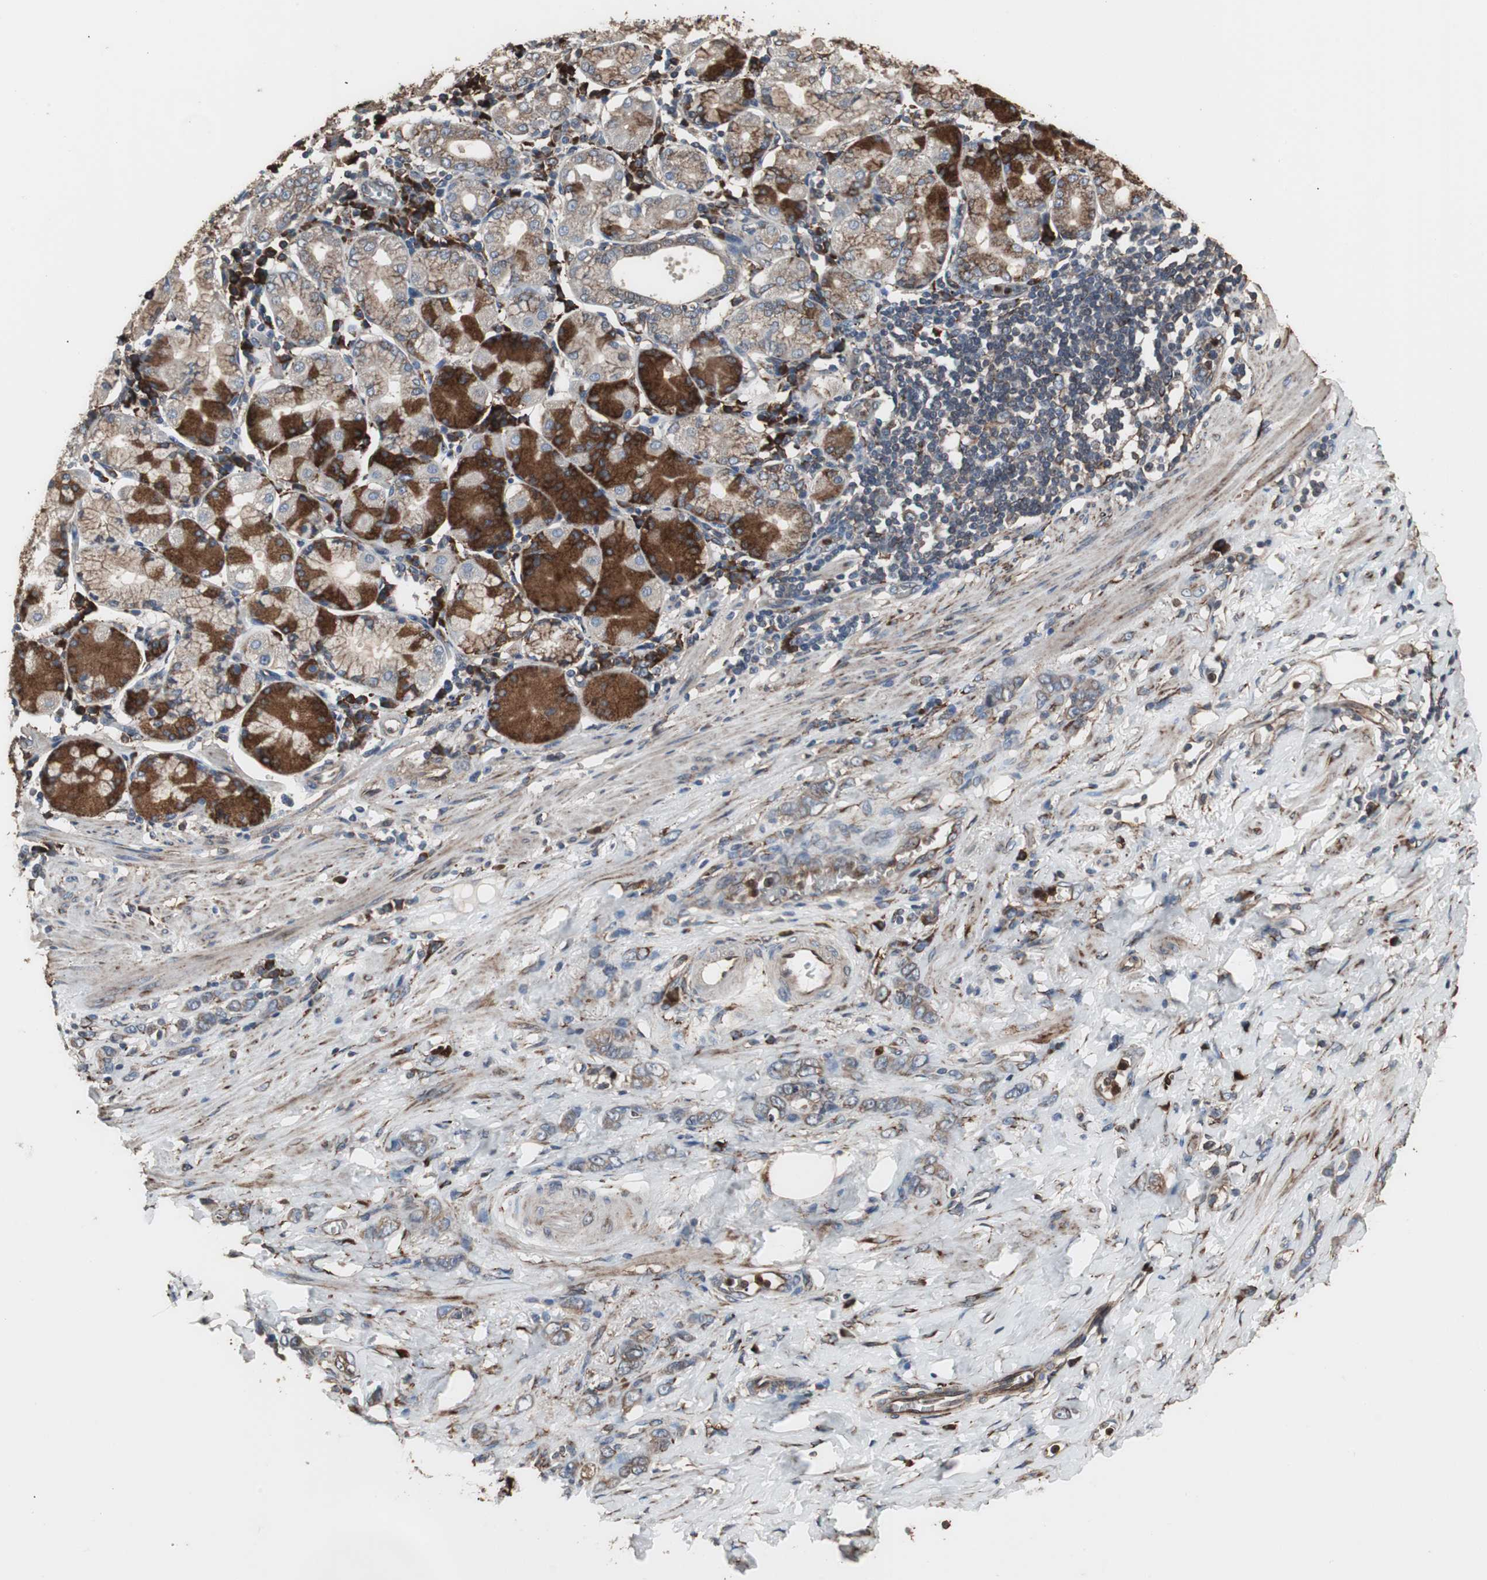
{"staining": {"intensity": "moderate", "quantity": ">75%", "location": "cytoplasmic/membranous"}, "tissue": "stomach cancer", "cell_type": "Tumor cells", "image_type": "cancer", "snomed": [{"axis": "morphology", "description": "Adenocarcinoma, NOS"}, {"axis": "topography", "description": "Stomach"}], "caption": "This image demonstrates stomach cancer stained with IHC to label a protein in brown. The cytoplasmic/membranous of tumor cells show moderate positivity for the protein. Nuclei are counter-stained blue.", "gene": "CALU", "patient": {"sex": "male", "age": 82}}